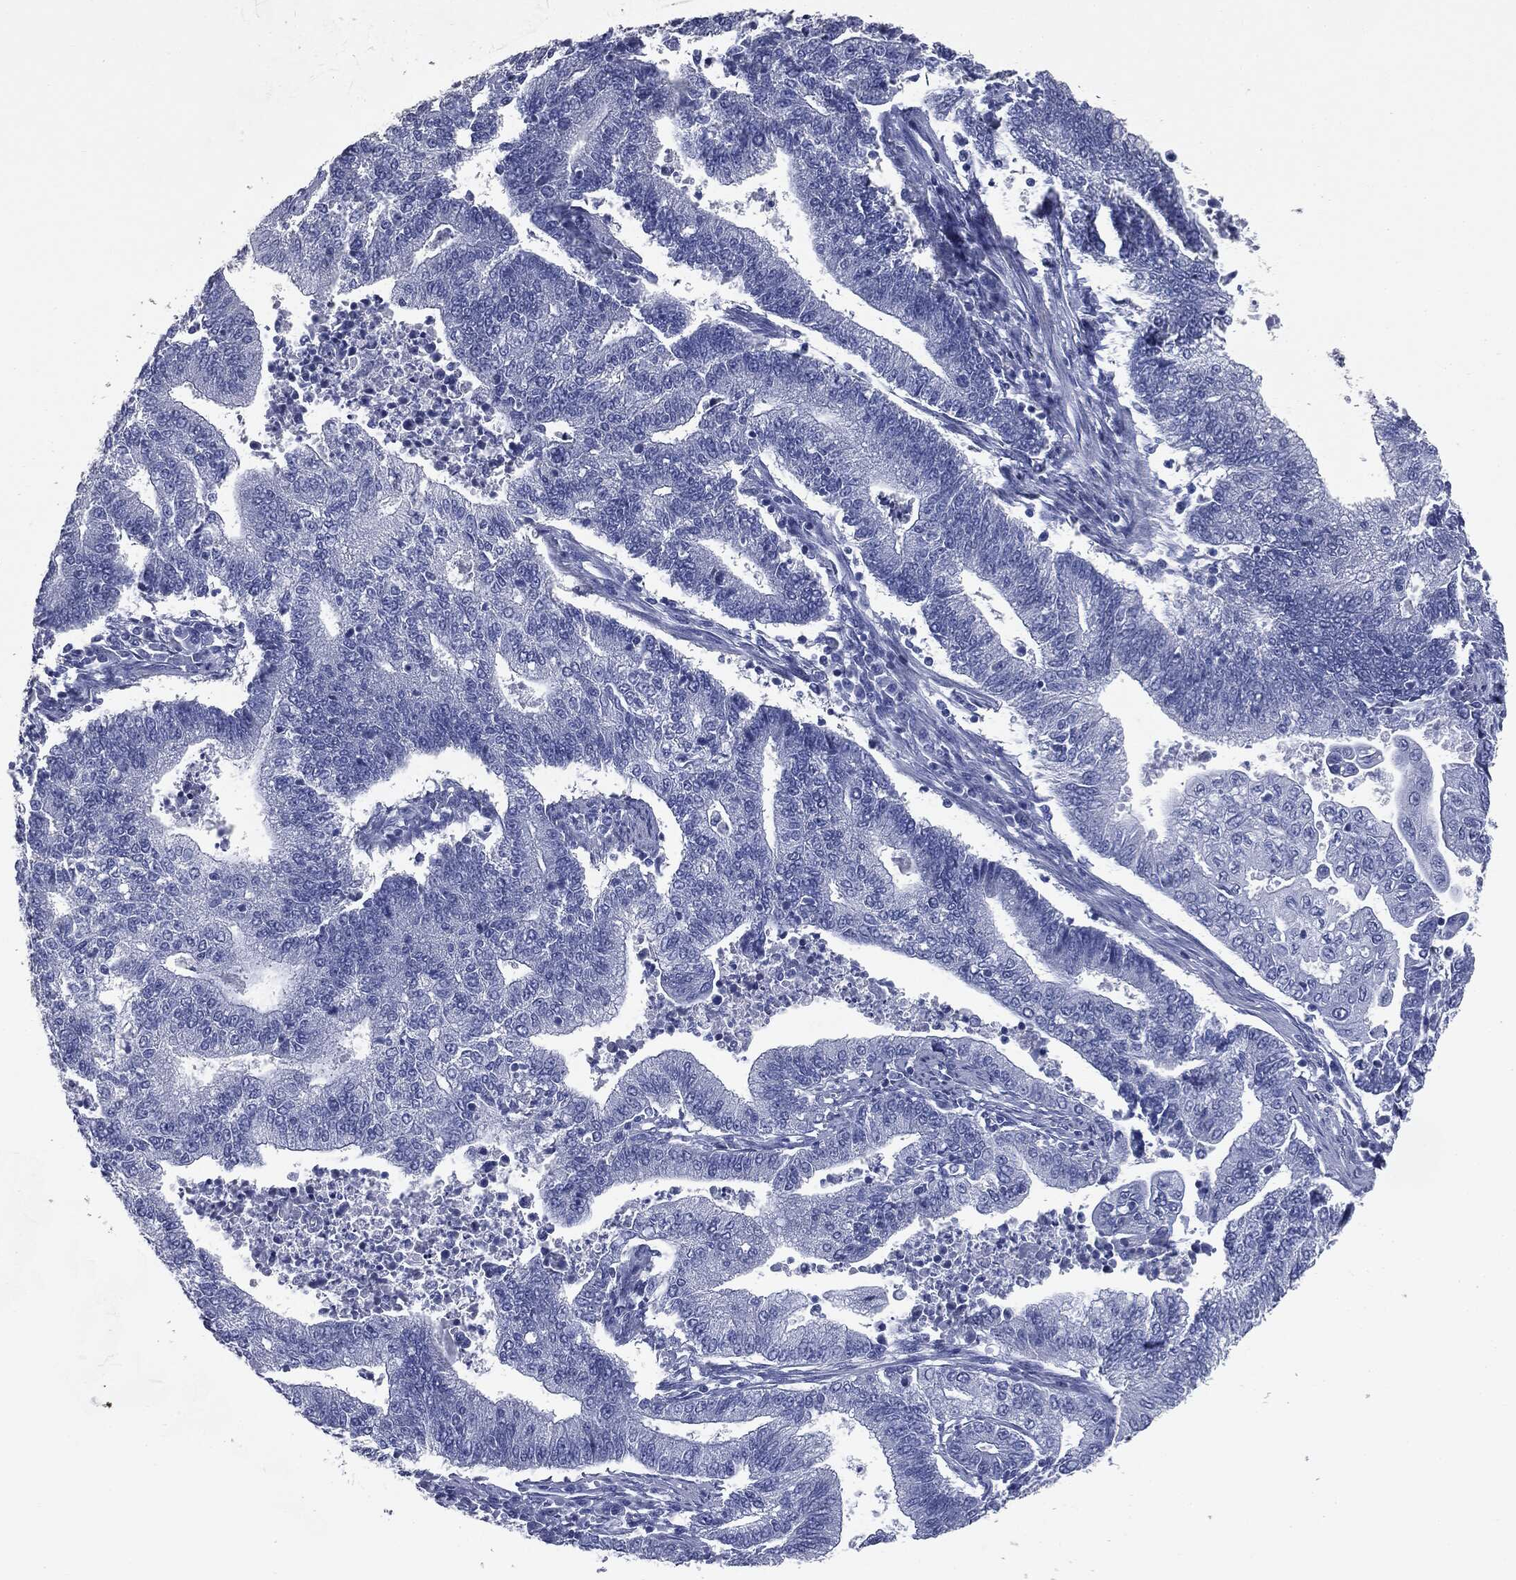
{"staining": {"intensity": "negative", "quantity": "none", "location": "none"}, "tissue": "endometrial cancer", "cell_type": "Tumor cells", "image_type": "cancer", "snomed": [{"axis": "morphology", "description": "Adenocarcinoma, NOS"}, {"axis": "topography", "description": "Uterus"}, {"axis": "topography", "description": "Endometrium"}], "caption": "The immunohistochemistry (IHC) histopathology image has no significant staining in tumor cells of endometrial cancer (adenocarcinoma) tissue. (DAB (3,3'-diaminobenzidine) immunohistochemistry (IHC) visualized using brightfield microscopy, high magnification).", "gene": "ATP2A1", "patient": {"sex": "female", "age": 54}}